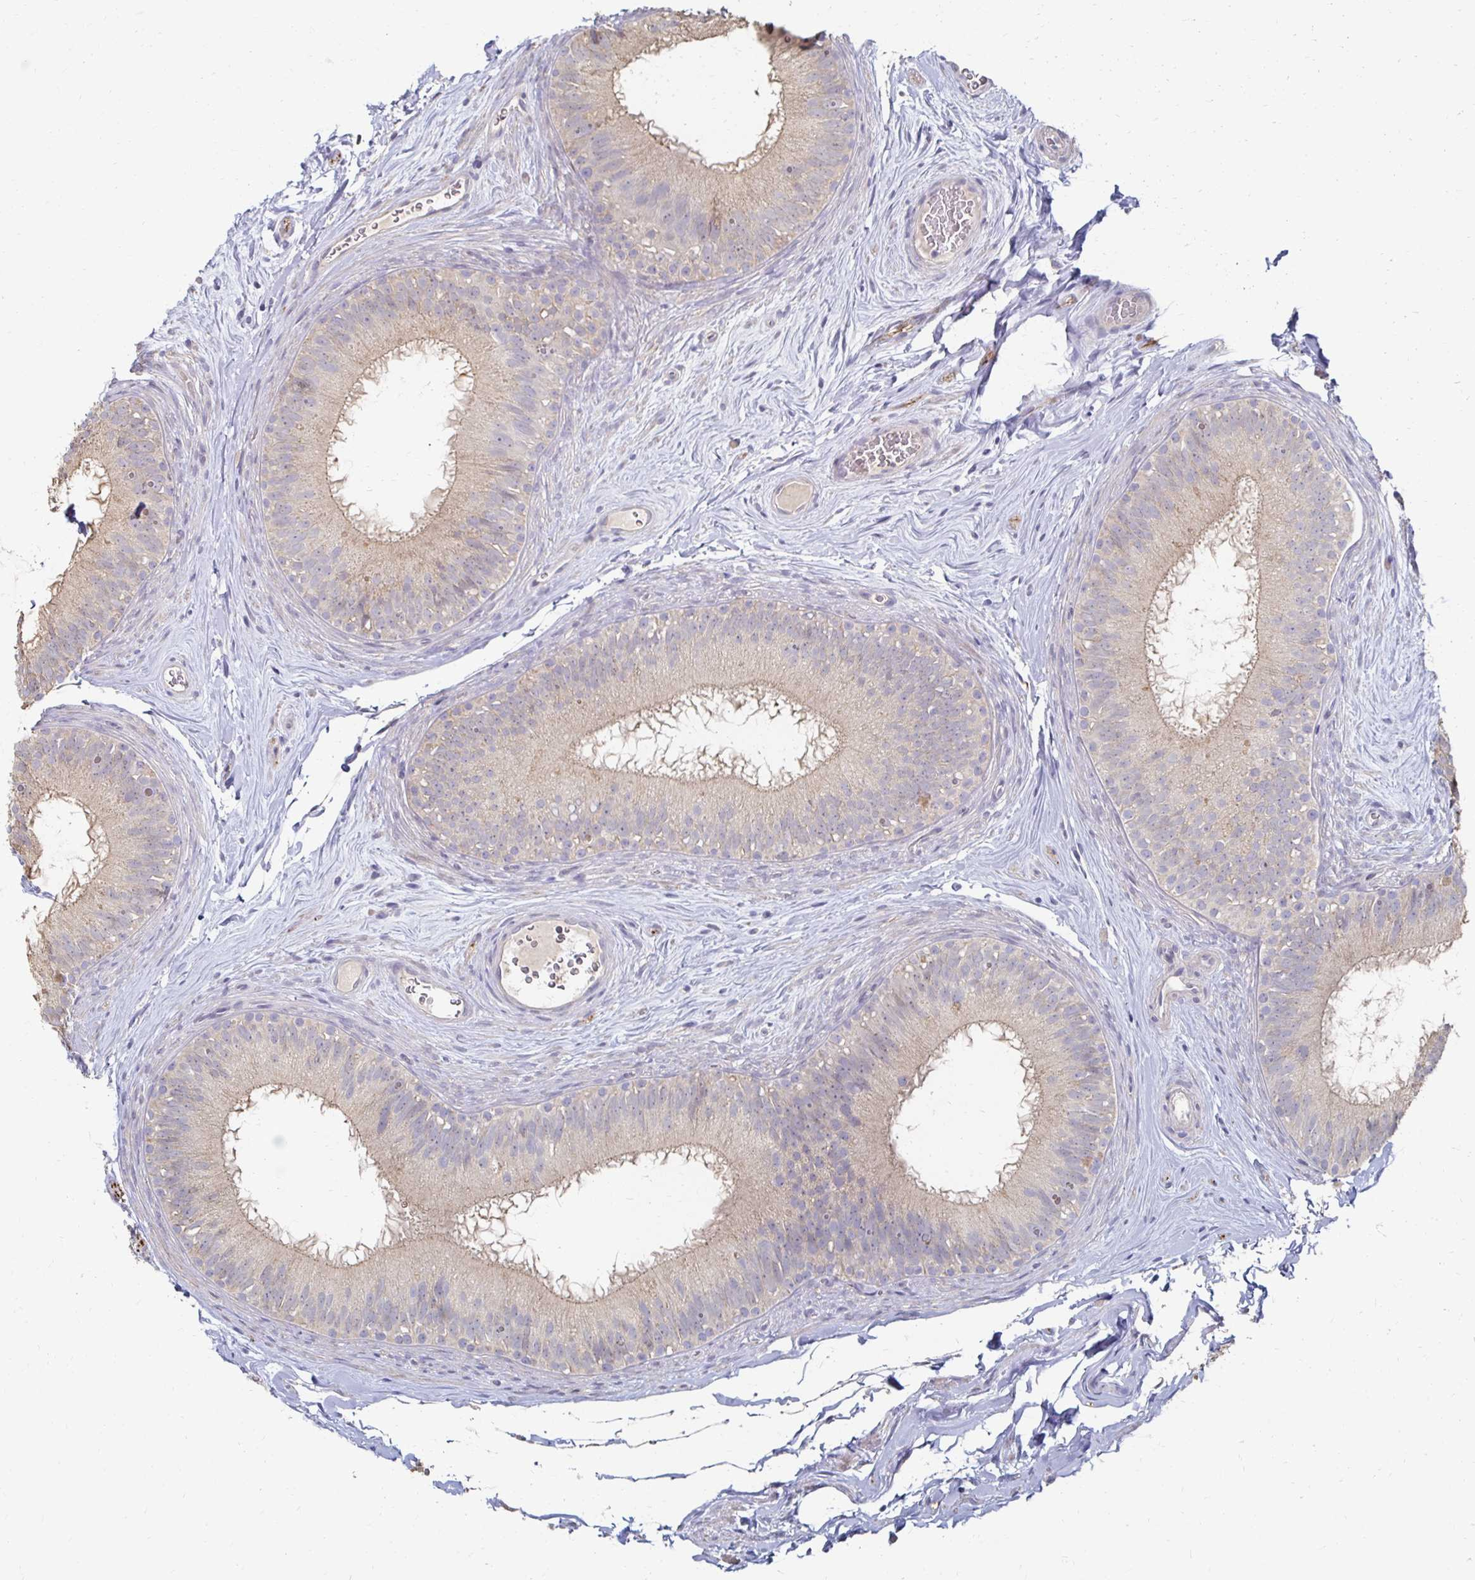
{"staining": {"intensity": "weak", "quantity": "25%-75%", "location": "cytoplasmic/membranous"}, "tissue": "epididymis", "cell_type": "Glandular cells", "image_type": "normal", "snomed": [{"axis": "morphology", "description": "Normal tissue, NOS"}, {"axis": "topography", "description": "Epididymis"}], "caption": "Immunohistochemical staining of normal human epididymis reveals 25%-75% levels of weak cytoplasmic/membranous protein staining in approximately 25%-75% of glandular cells.", "gene": "ZNF727", "patient": {"sex": "male", "age": 44}}